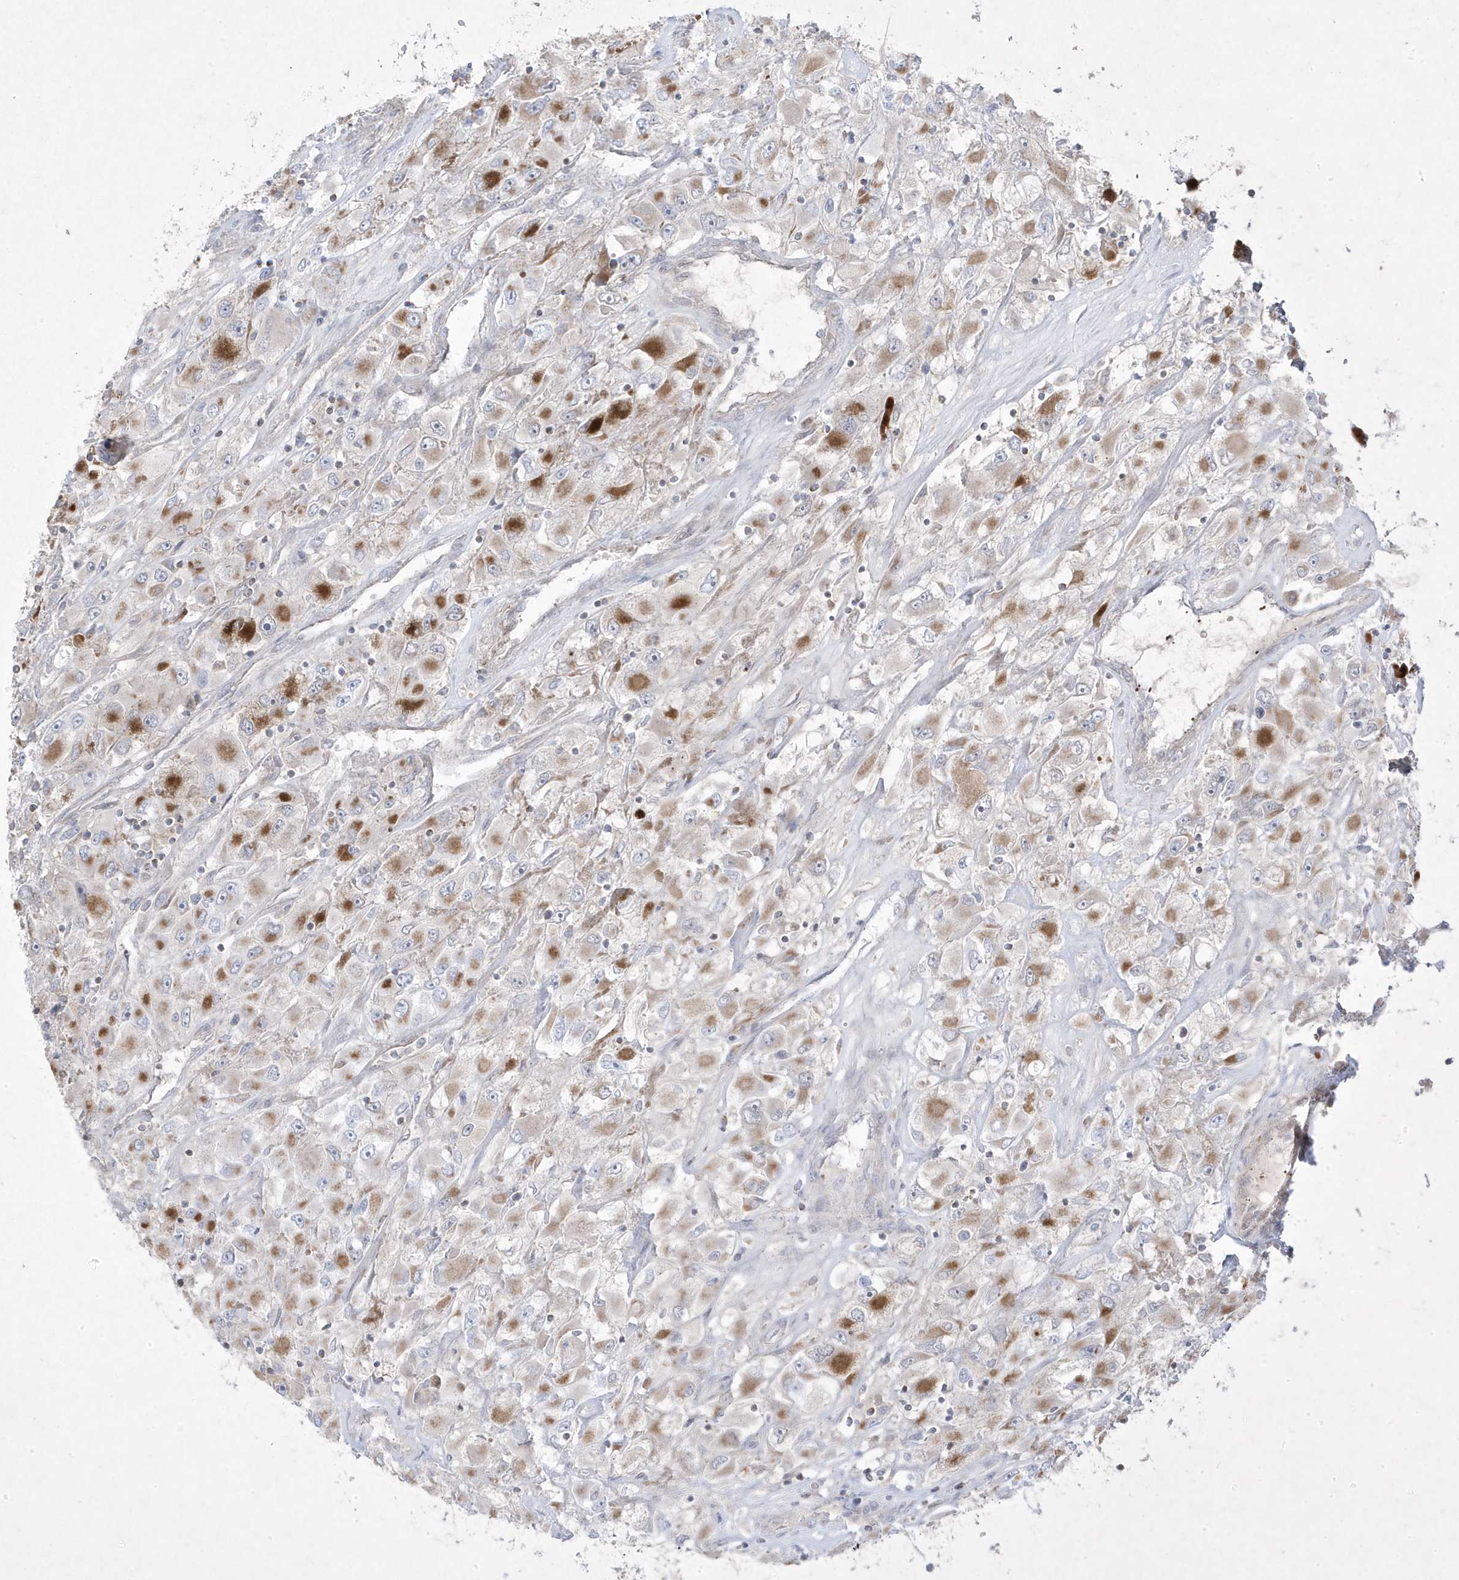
{"staining": {"intensity": "moderate", "quantity": "25%-75%", "location": "cytoplasmic/membranous"}, "tissue": "renal cancer", "cell_type": "Tumor cells", "image_type": "cancer", "snomed": [{"axis": "morphology", "description": "Adenocarcinoma, NOS"}, {"axis": "topography", "description": "Kidney"}], "caption": "Immunohistochemistry staining of adenocarcinoma (renal), which exhibits medium levels of moderate cytoplasmic/membranous expression in approximately 25%-75% of tumor cells indicating moderate cytoplasmic/membranous protein expression. The staining was performed using DAB (3,3'-diaminobenzidine) (brown) for protein detection and nuclei were counterstained in hematoxylin (blue).", "gene": "ADAMTSL3", "patient": {"sex": "female", "age": 52}}